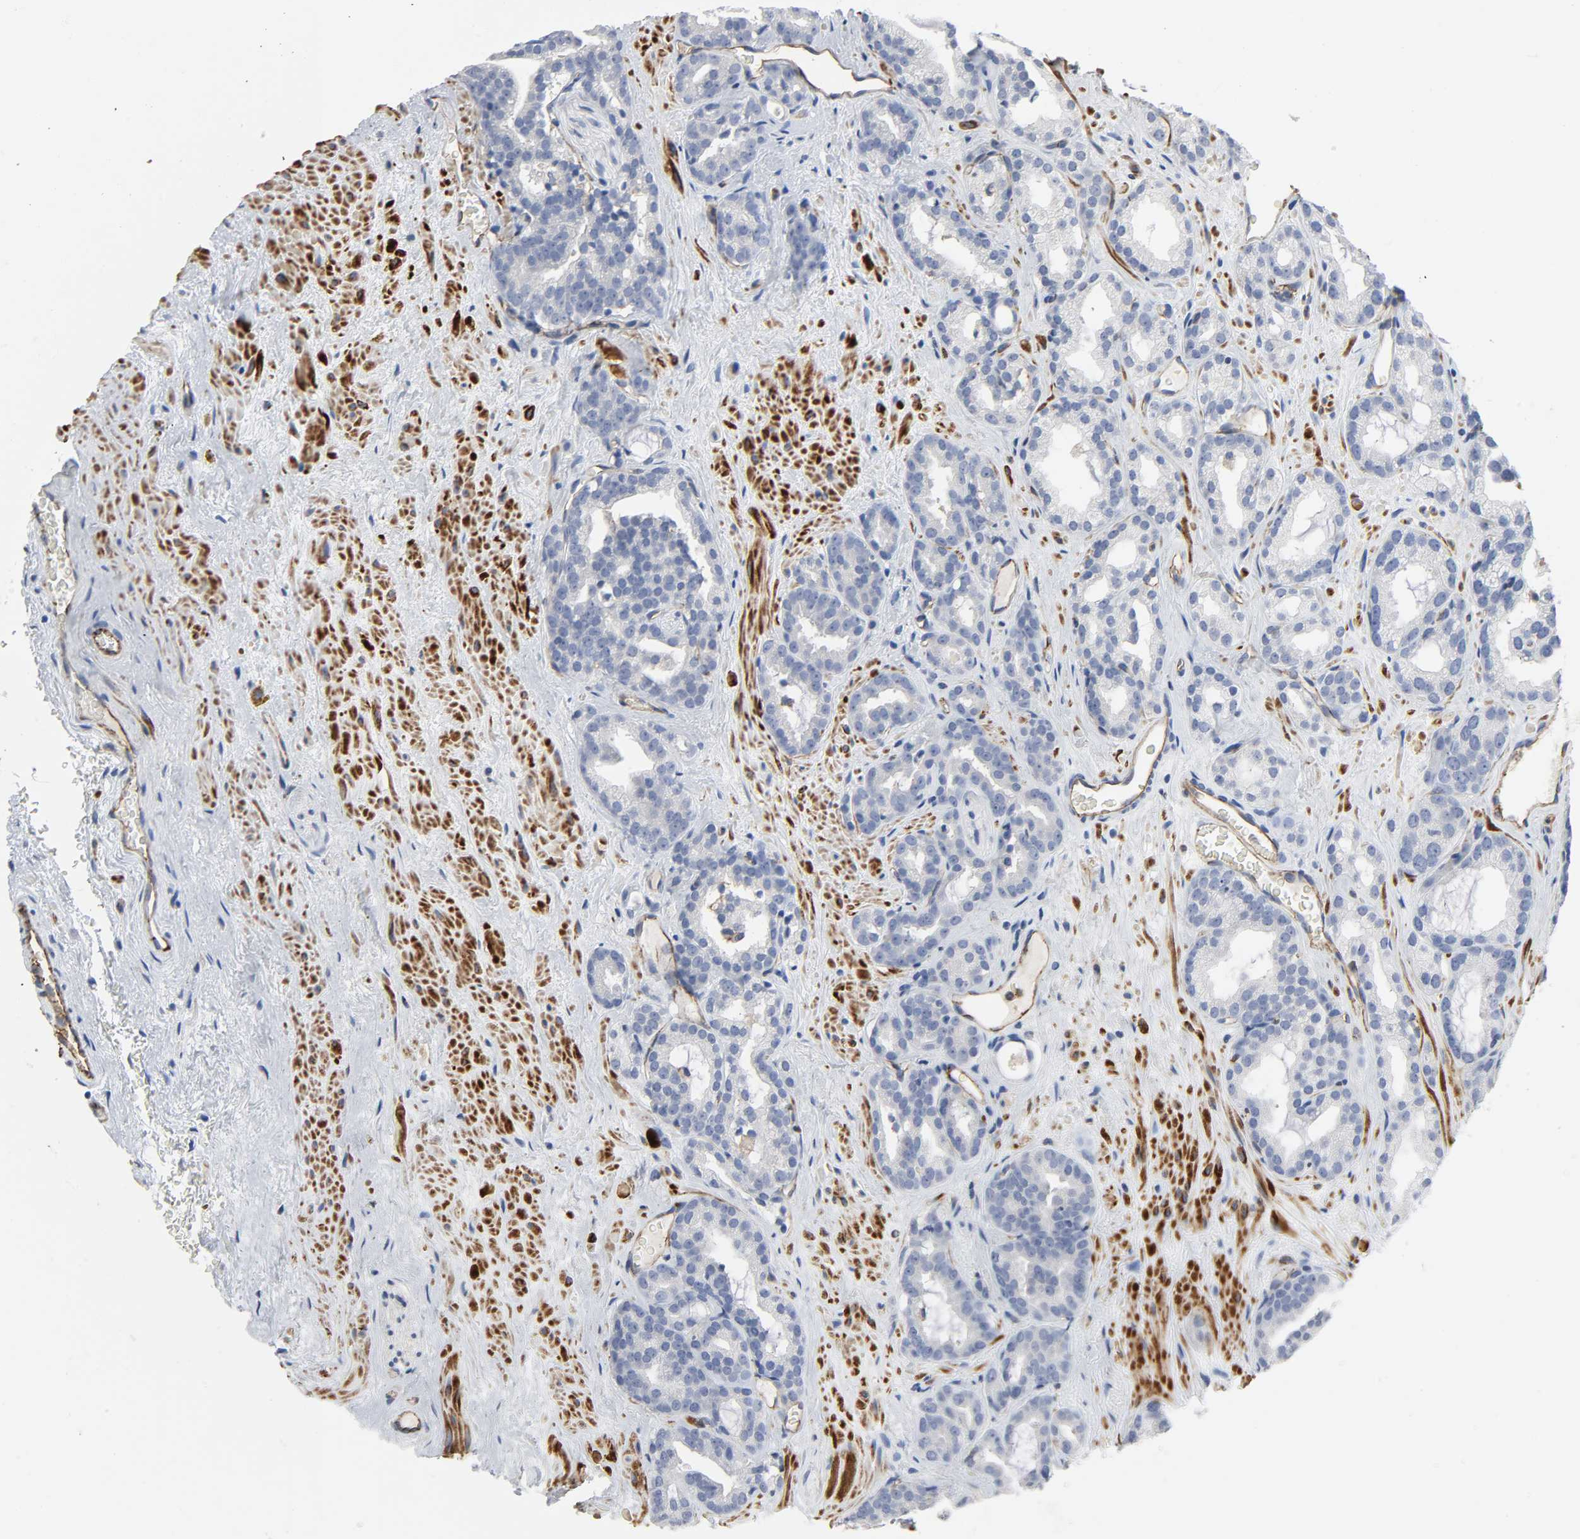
{"staining": {"intensity": "negative", "quantity": "none", "location": "none"}, "tissue": "prostate cancer", "cell_type": "Tumor cells", "image_type": "cancer", "snomed": [{"axis": "morphology", "description": "Adenocarcinoma, Low grade"}, {"axis": "topography", "description": "Prostate"}], "caption": "The photomicrograph exhibits no significant expression in tumor cells of prostate low-grade adenocarcinoma.", "gene": "PECAM1", "patient": {"sex": "male", "age": 63}}